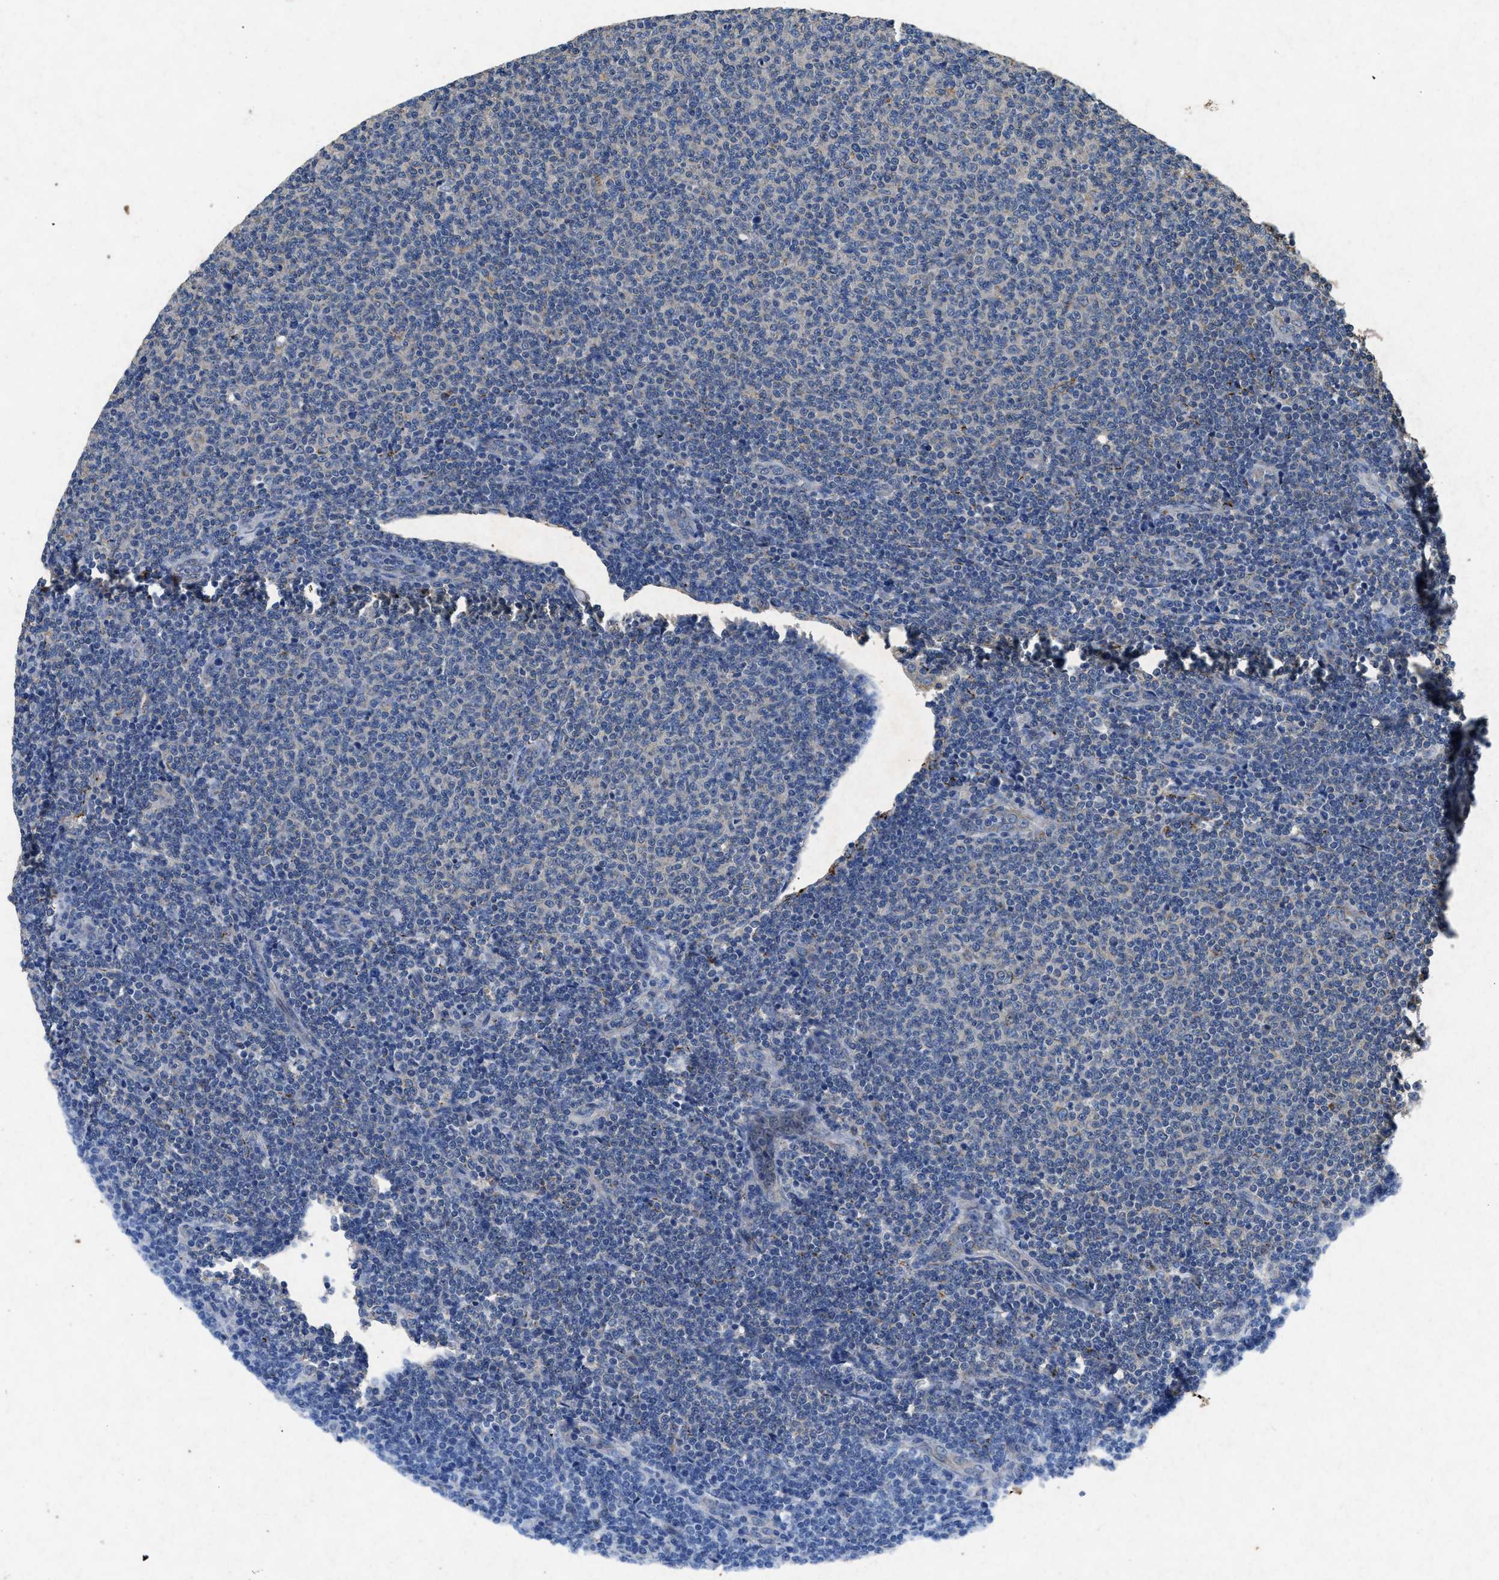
{"staining": {"intensity": "negative", "quantity": "none", "location": "none"}, "tissue": "lymphoma", "cell_type": "Tumor cells", "image_type": "cancer", "snomed": [{"axis": "morphology", "description": "Malignant lymphoma, non-Hodgkin's type, Low grade"}, {"axis": "topography", "description": "Lymph node"}], "caption": "DAB (3,3'-diaminobenzidine) immunohistochemical staining of human lymphoma displays no significant staining in tumor cells.", "gene": "CDK15", "patient": {"sex": "male", "age": 66}}